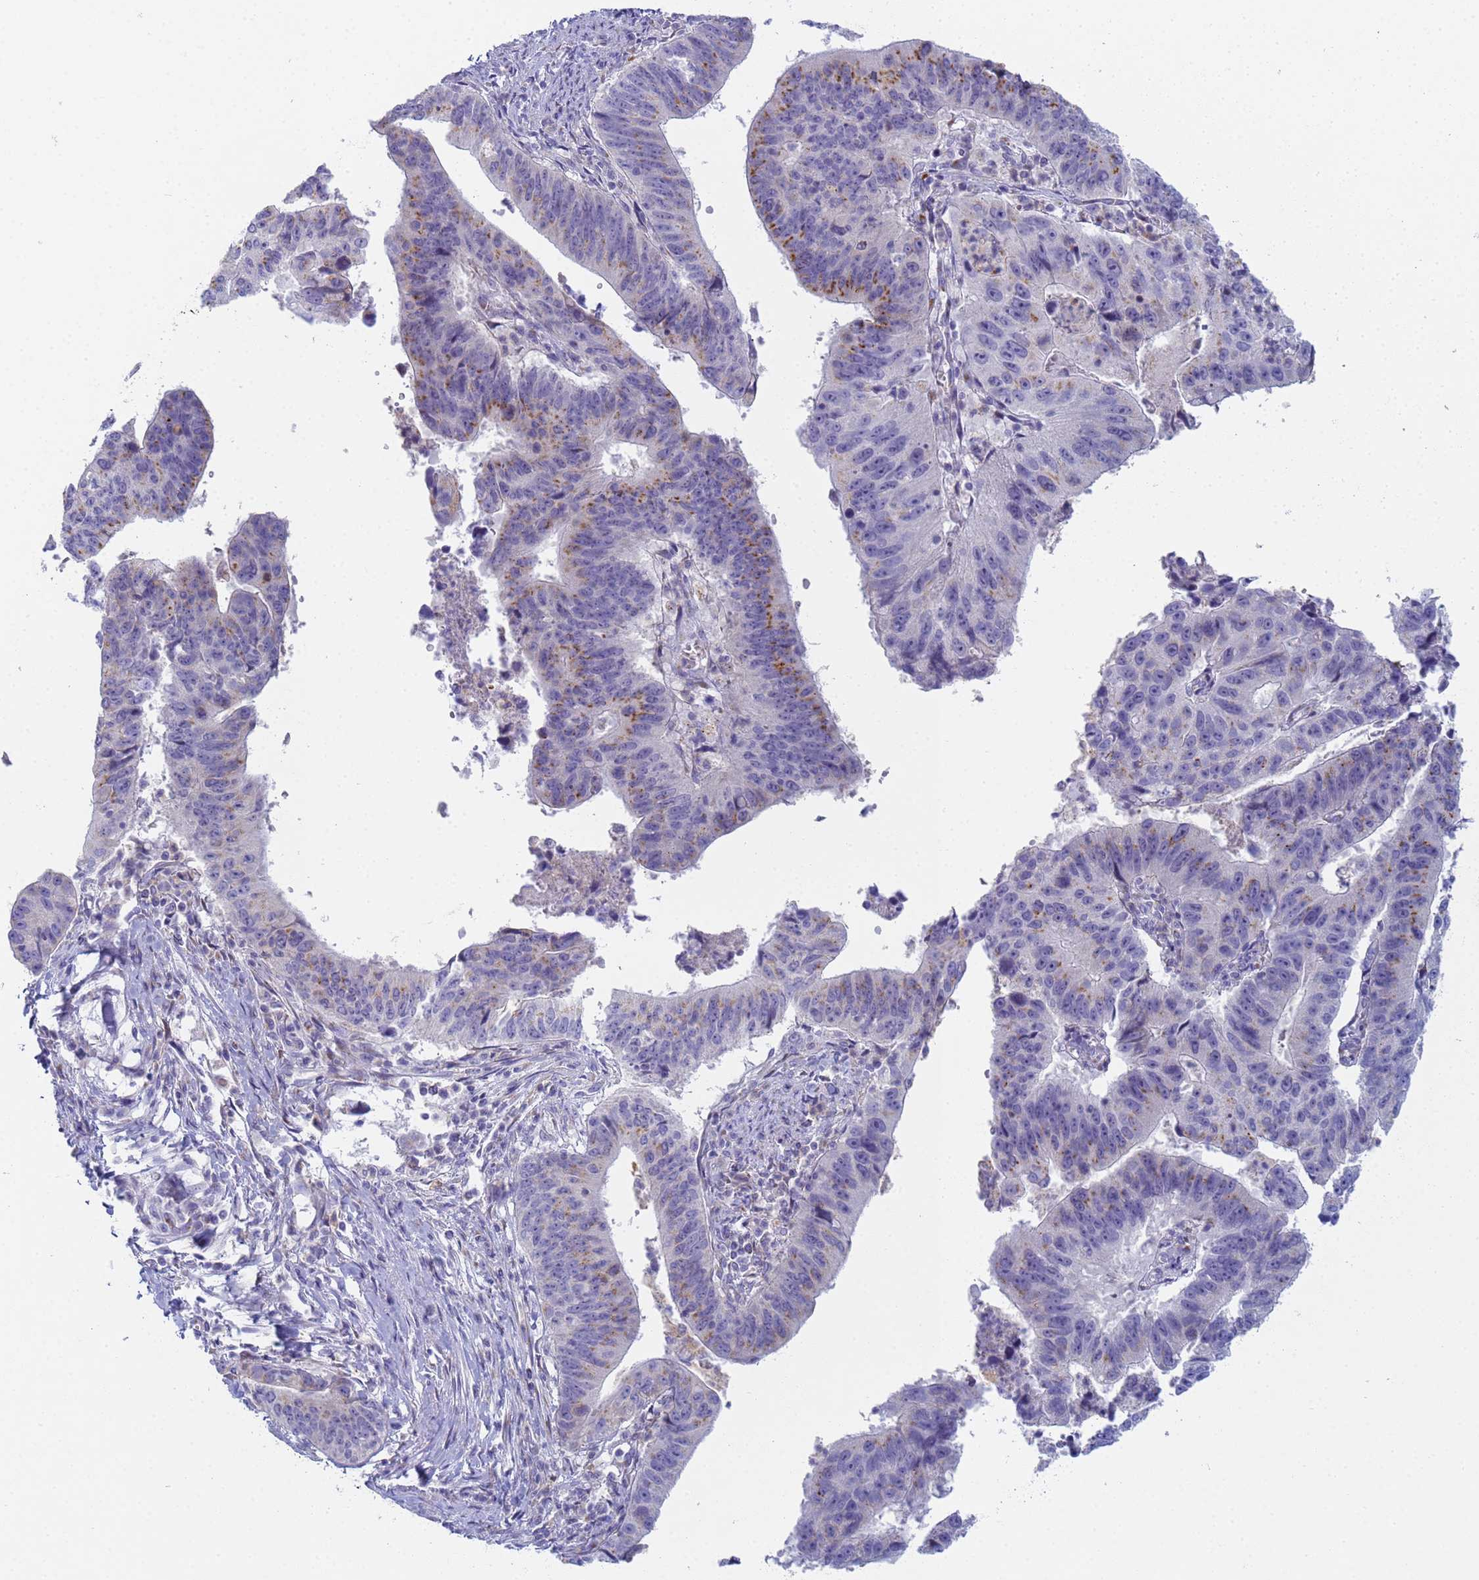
{"staining": {"intensity": "moderate", "quantity": "<25%", "location": "cytoplasmic/membranous"}, "tissue": "stomach cancer", "cell_type": "Tumor cells", "image_type": "cancer", "snomed": [{"axis": "morphology", "description": "Adenocarcinoma, NOS"}, {"axis": "topography", "description": "Stomach"}], "caption": "A low amount of moderate cytoplasmic/membranous staining is present in approximately <25% of tumor cells in stomach cancer (adenocarcinoma) tissue.", "gene": "CR1", "patient": {"sex": "male", "age": 59}}